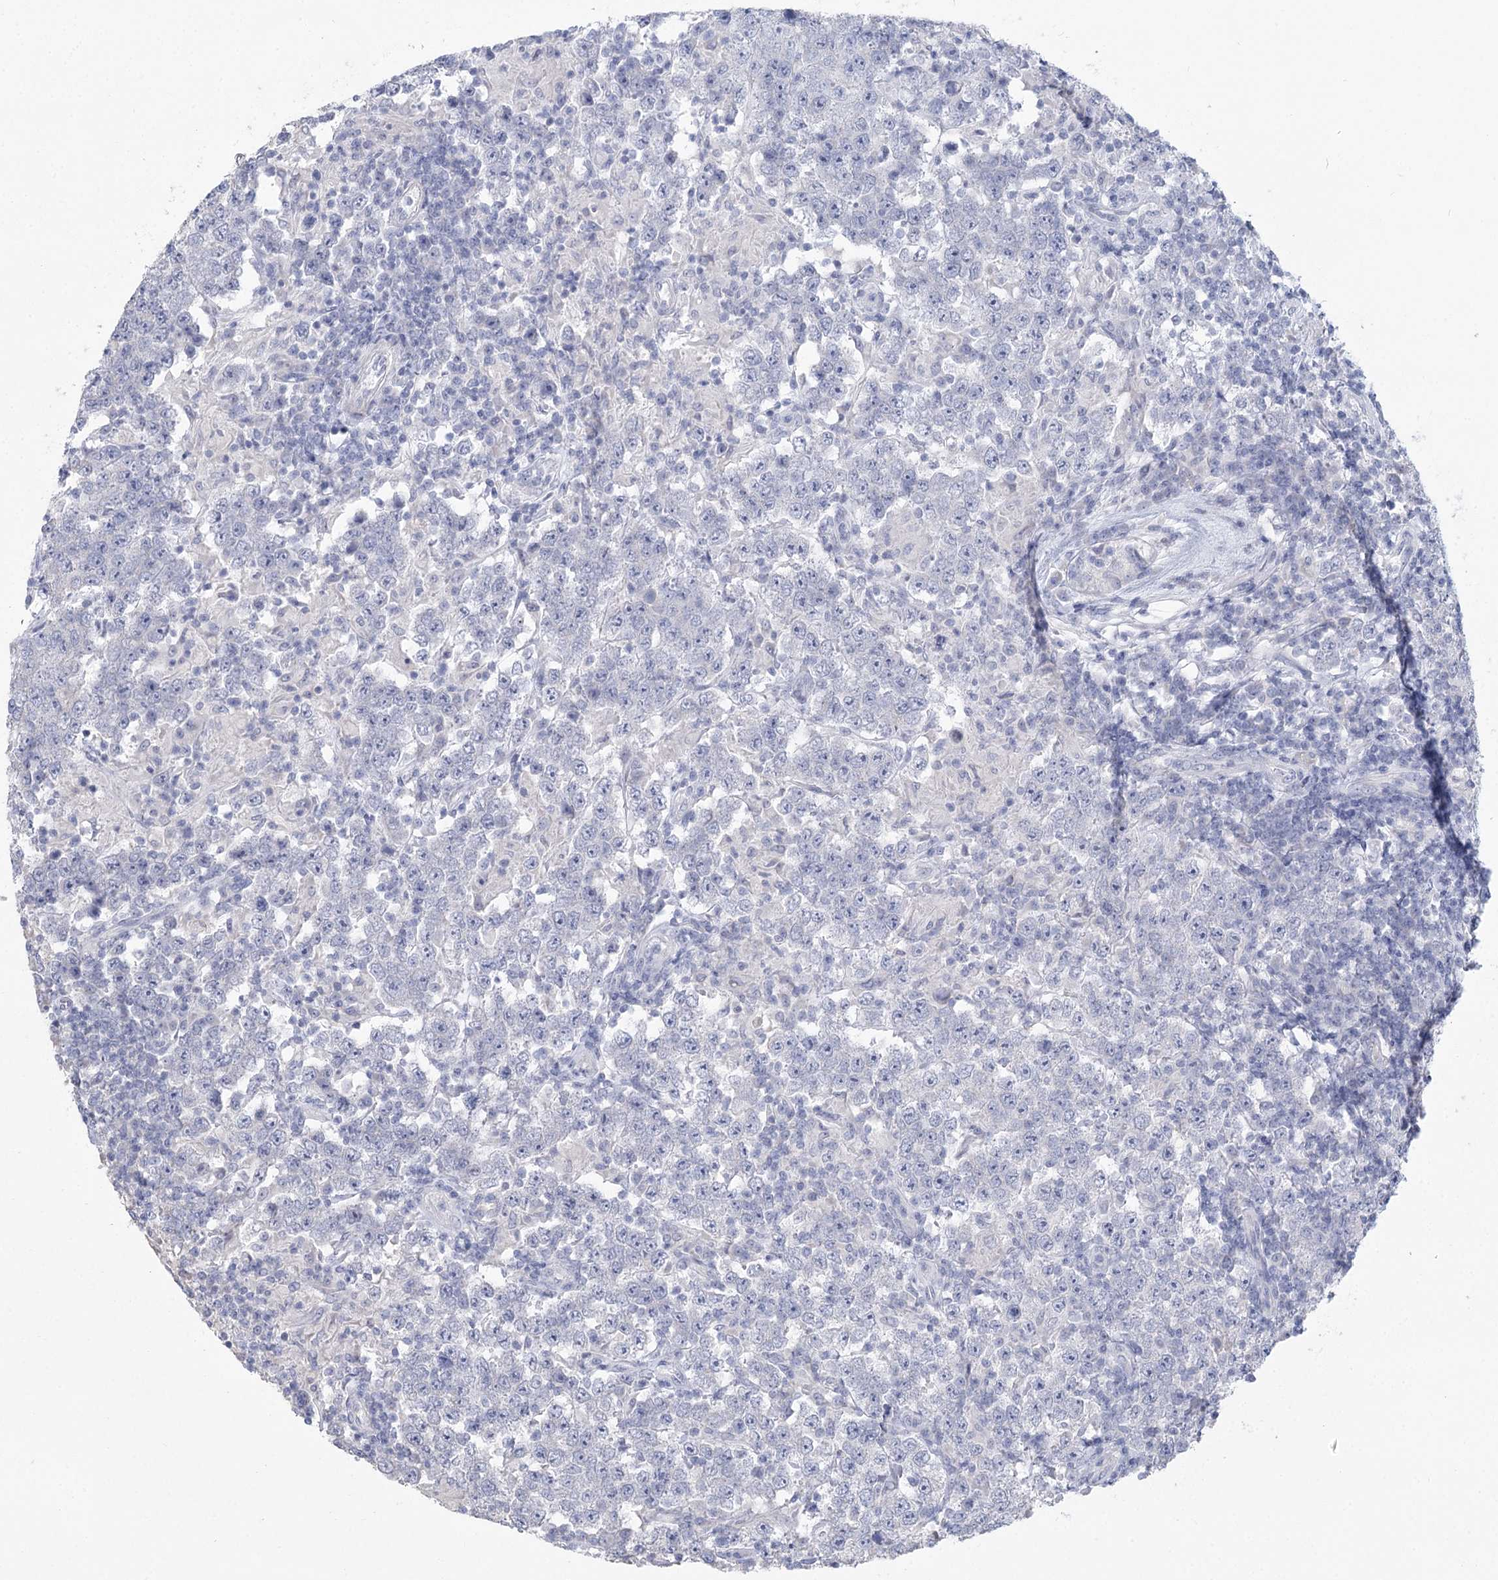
{"staining": {"intensity": "negative", "quantity": "none", "location": "none"}, "tissue": "testis cancer", "cell_type": "Tumor cells", "image_type": "cancer", "snomed": [{"axis": "morphology", "description": "Normal tissue, NOS"}, {"axis": "morphology", "description": "Urothelial carcinoma, High grade"}, {"axis": "morphology", "description": "Seminoma, NOS"}, {"axis": "morphology", "description": "Carcinoma, Embryonal, NOS"}, {"axis": "topography", "description": "Urinary bladder"}, {"axis": "topography", "description": "Testis"}], "caption": "Tumor cells show no significant staining in embryonal carcinoma (testis).", "gene": "CNTLN", "patient": {"sex": "male", "age": 41}}